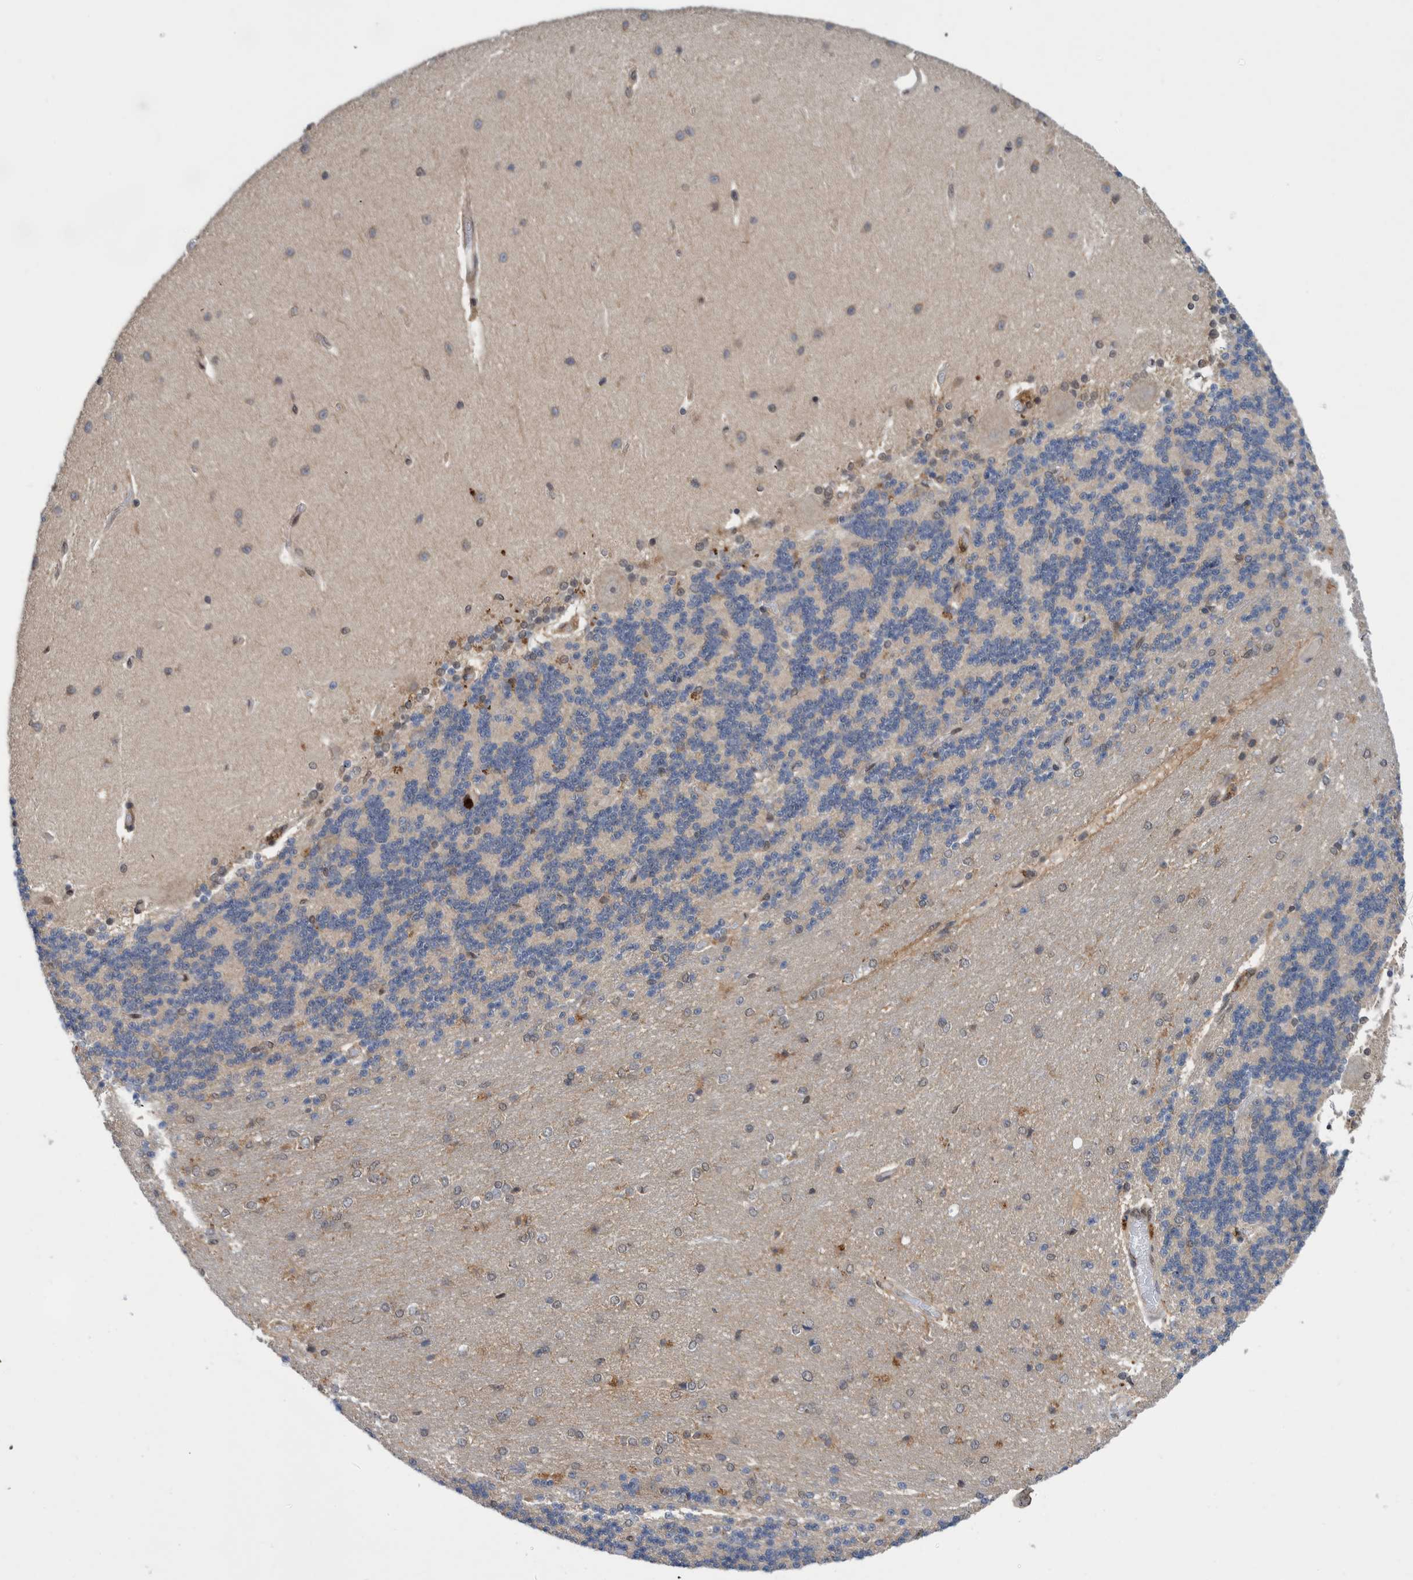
{"staining": {"intensity": "weak", "quantity": "25%-75%", "location": "cytoplasmic/membranous"}, "tissue": "cerebellum", "cell_type": "Cells in granular layer", "image_type": "normal", "snomed": [{"axis": "morphology", "description": "Normal tissue, NOS"}, {"axis": "topography", "description": "Cerebellum"}], "caption": "Immunohistochemical staining of benign cerebellum shows low levels of weak cytoplasmic/membranous expression in about 25%-75% of cells in granular layer.", "gene": "PLPBP", "patient": {"sex": "female", "age": 54}}